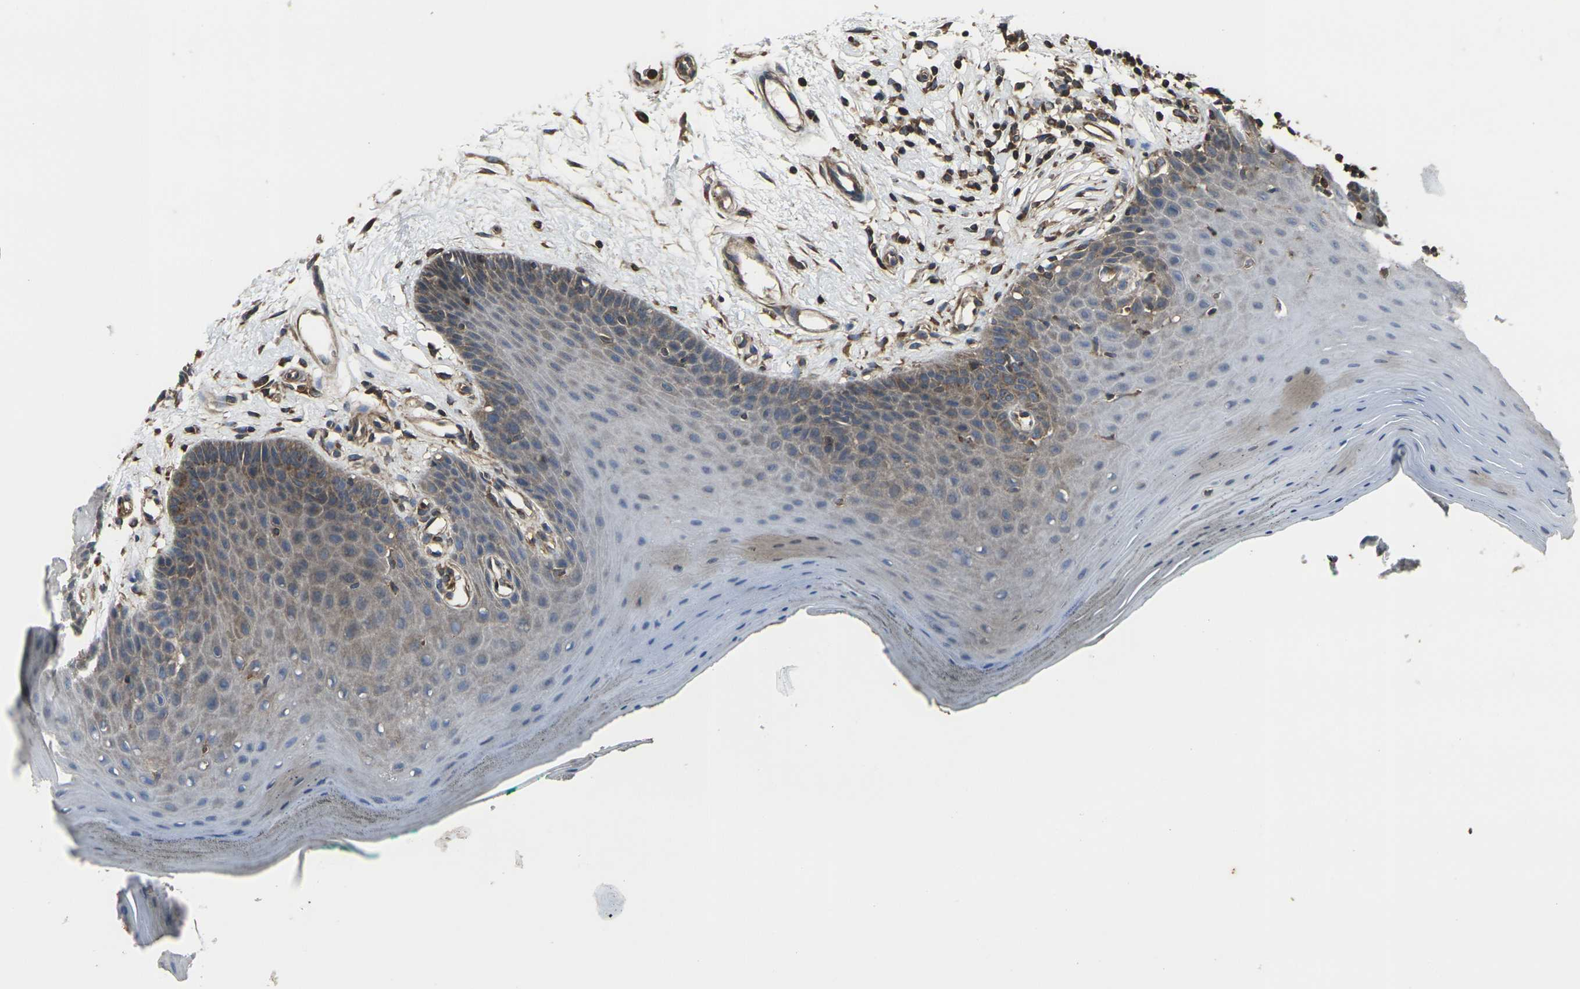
{"staining": {"intensity": "weak", "quantity": "25%-75%", "location": "cytoplasmic/membranous"}, "tissue": "oral mucosa", "cell_type": "Squamous epithelial cells", "image_type": "normal", "snomed": [{"axis": "morphology", "description": "Normal tissue, NOS"}, {"axis": "topography", "description": "Skeletal muscle"}, {"axis": "topography", "description": "Oral tissue"}], "caption": "Human oral mucosa stained for a protein (brown) demonstrates weak cytoplasmic/membranous positive expression in approximately 25%-75% of squamous epithelial cells.", "gene": "PRKACB", "patient": {"sex": "male", "age": 58}}